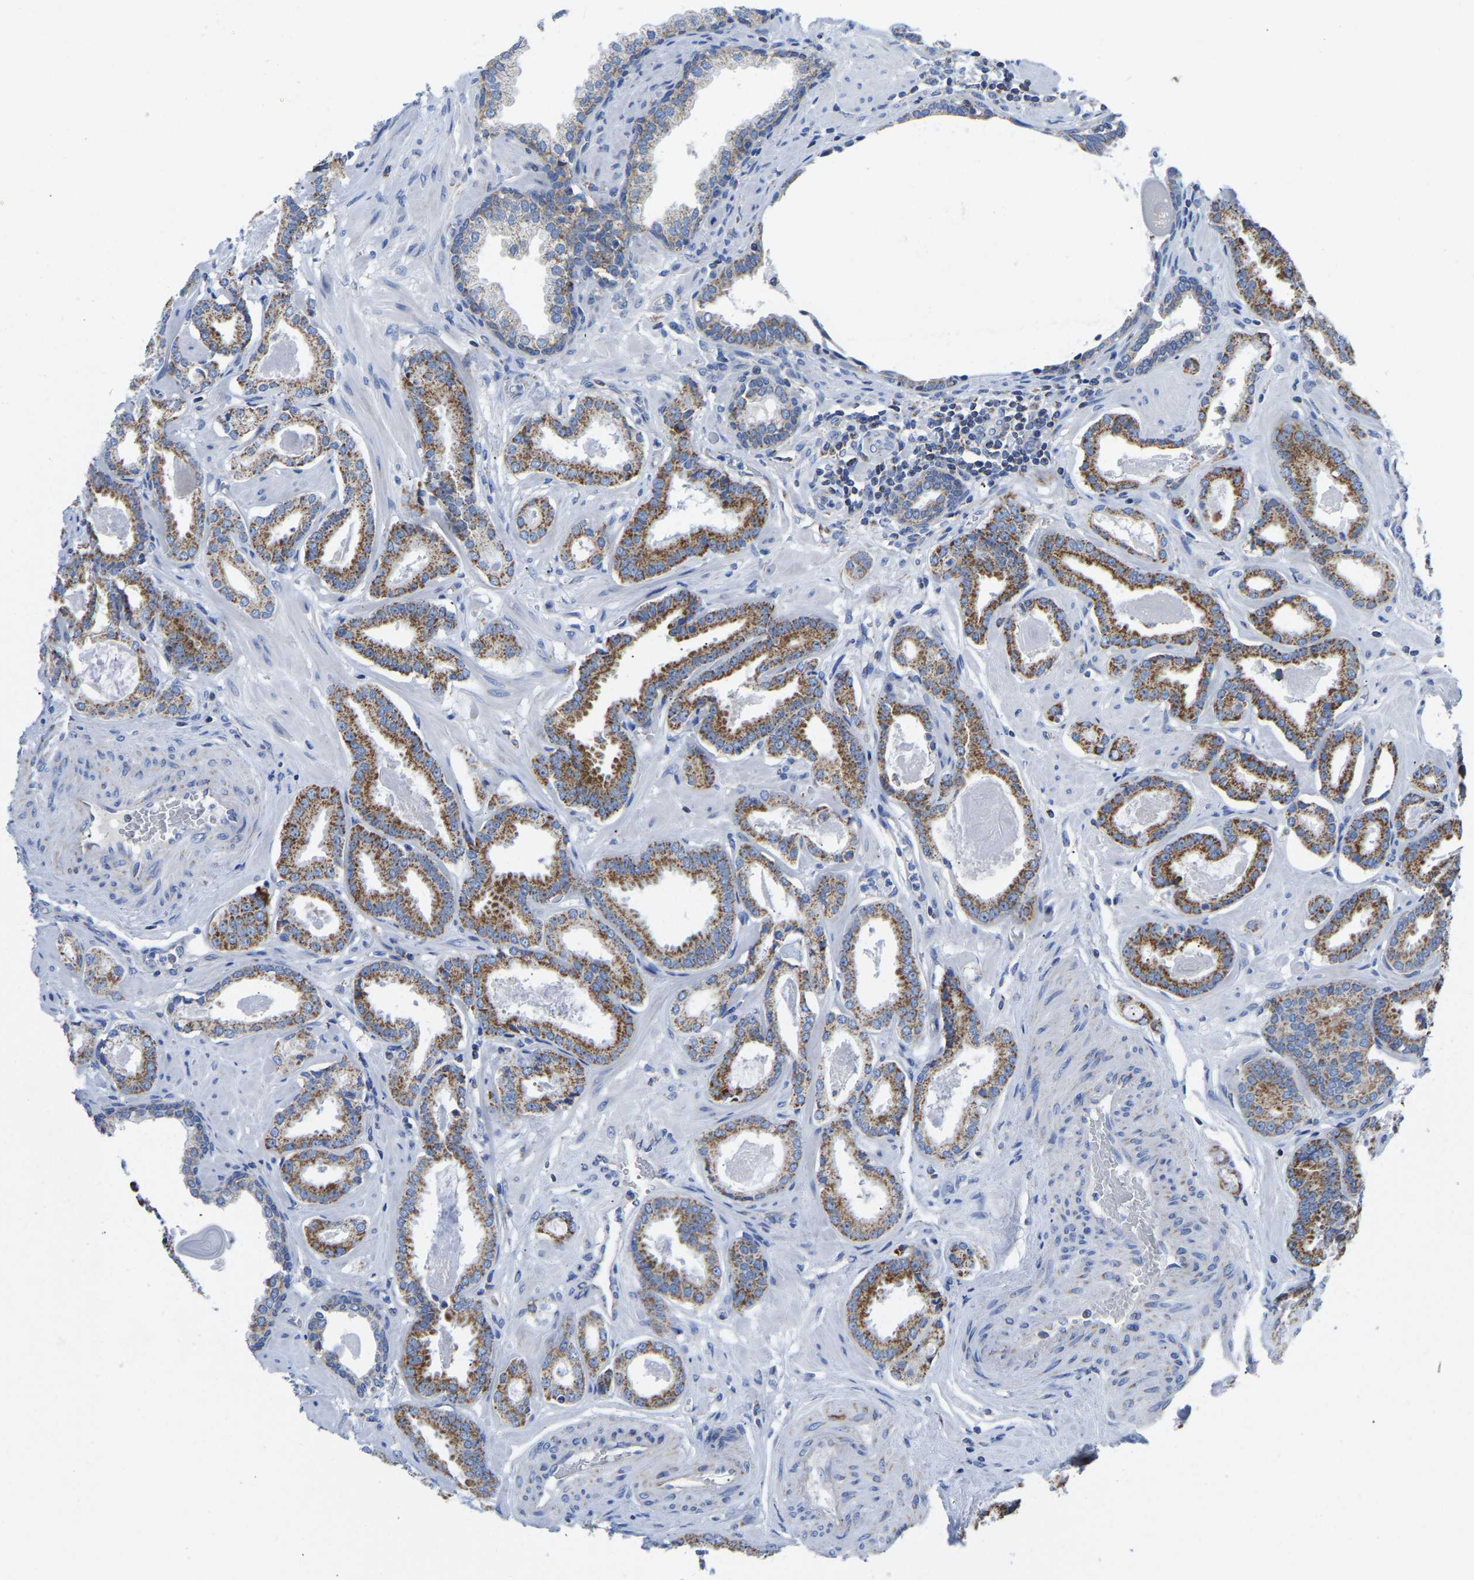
{"staining": {"intensity": "strong", "quantity": "25%-75%", "location": "cytoplasmic/membranous"}, "tissue": "prostate cancer", "cell_type": "Tumor cells", "image_type": "cancer", "snomed": [{"axis": "morphology", "description": "Adenocarcinoma, Low grade"}, {"axis": "topography", "description": "Prostate"}], "caption": "Protein staining of prostate cancer (adenocarcinoma (low-grade)) tissue displays strong cytoplasmic/membranous positivity in approximately 25%-75% of tumor cells. The staining is performed using DAB (3,3'-diaminobenzidine) brown chromogen to label protein expression. The nuclei are counter-stained blue using hematoxylin.", "gene": "ETFA", "patient": {"sex": "male", "age": 53}}